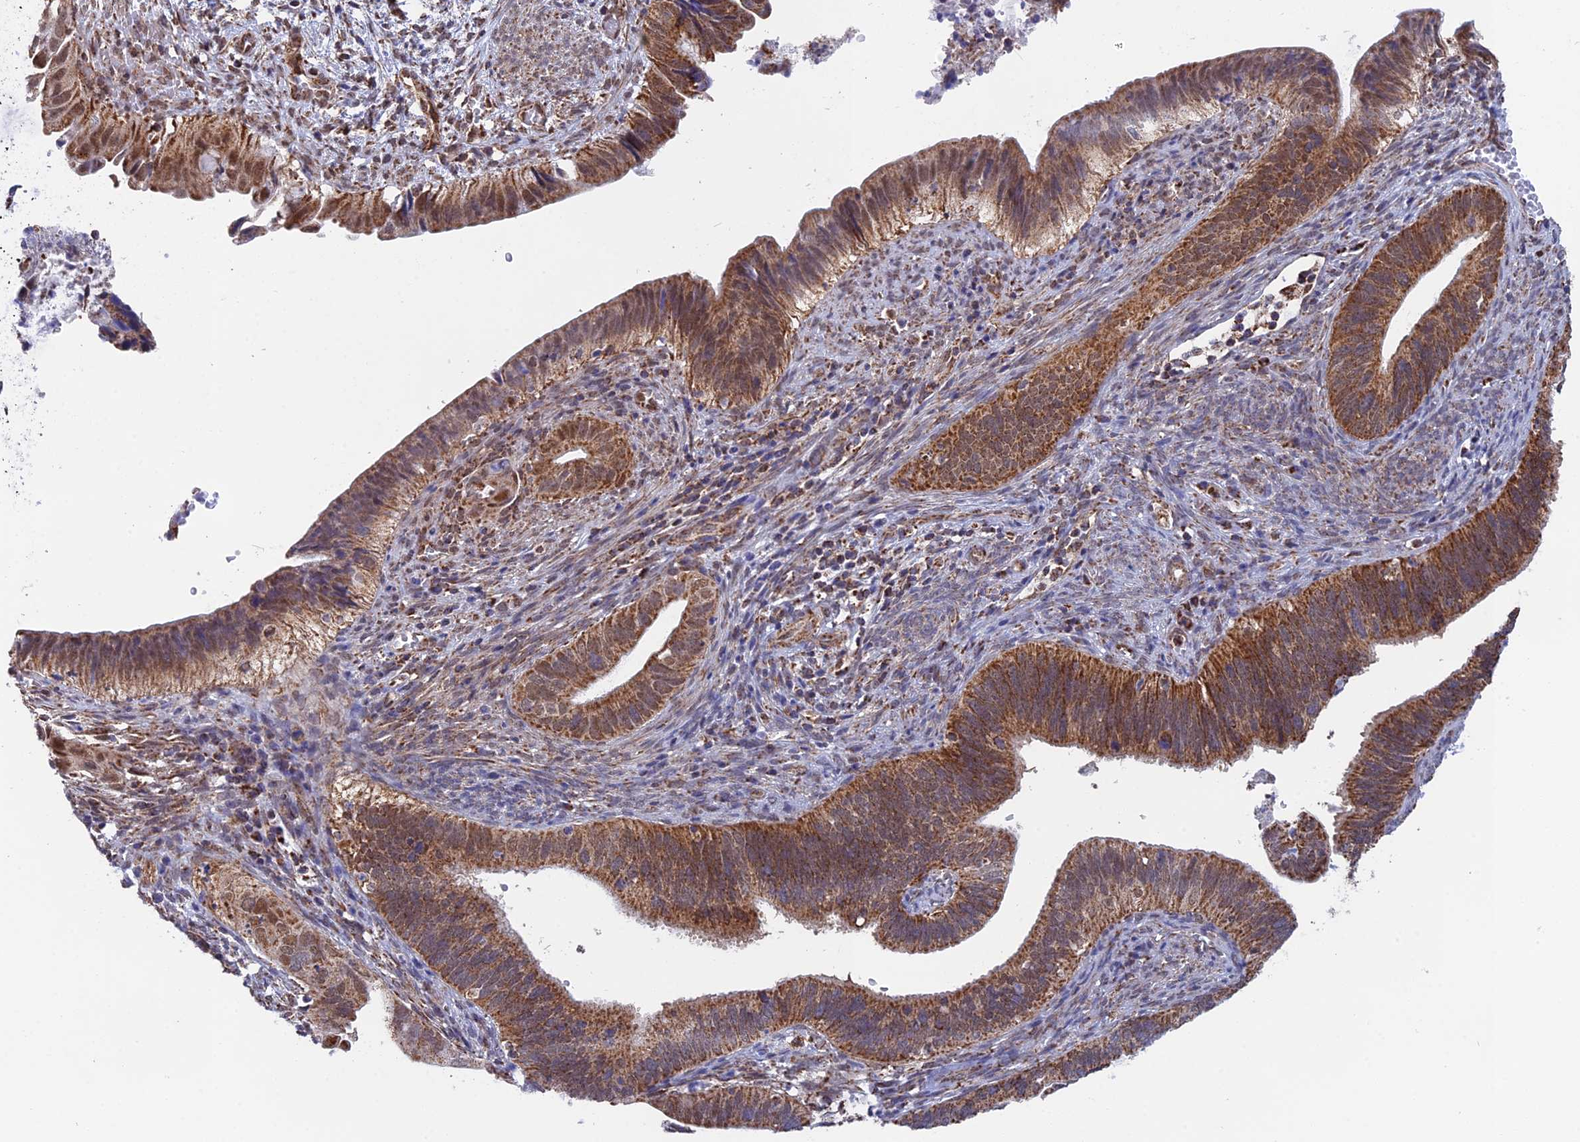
{"staining": {"intensity": "strong", "quantity": ">75%", "location": "cytoplasmic/membranous"}, "tissue": "cervical cancer", "cell_type": "Tumor cells", "image_type": "cancer", "snomed": [{"axis": "morphology", "description": "Adenocarcinoma, NOS"}, {"axis": "topography", "description": "Cervix"}], "caption": "Human cervical cancer (adenocarcinoma) stained with a brown dye reveals strong cytoplasmic/membranous positive staining in about >75% of tumor cells.", "gene": "CDC16", "patient": {"sex": "female", "age": 42}}